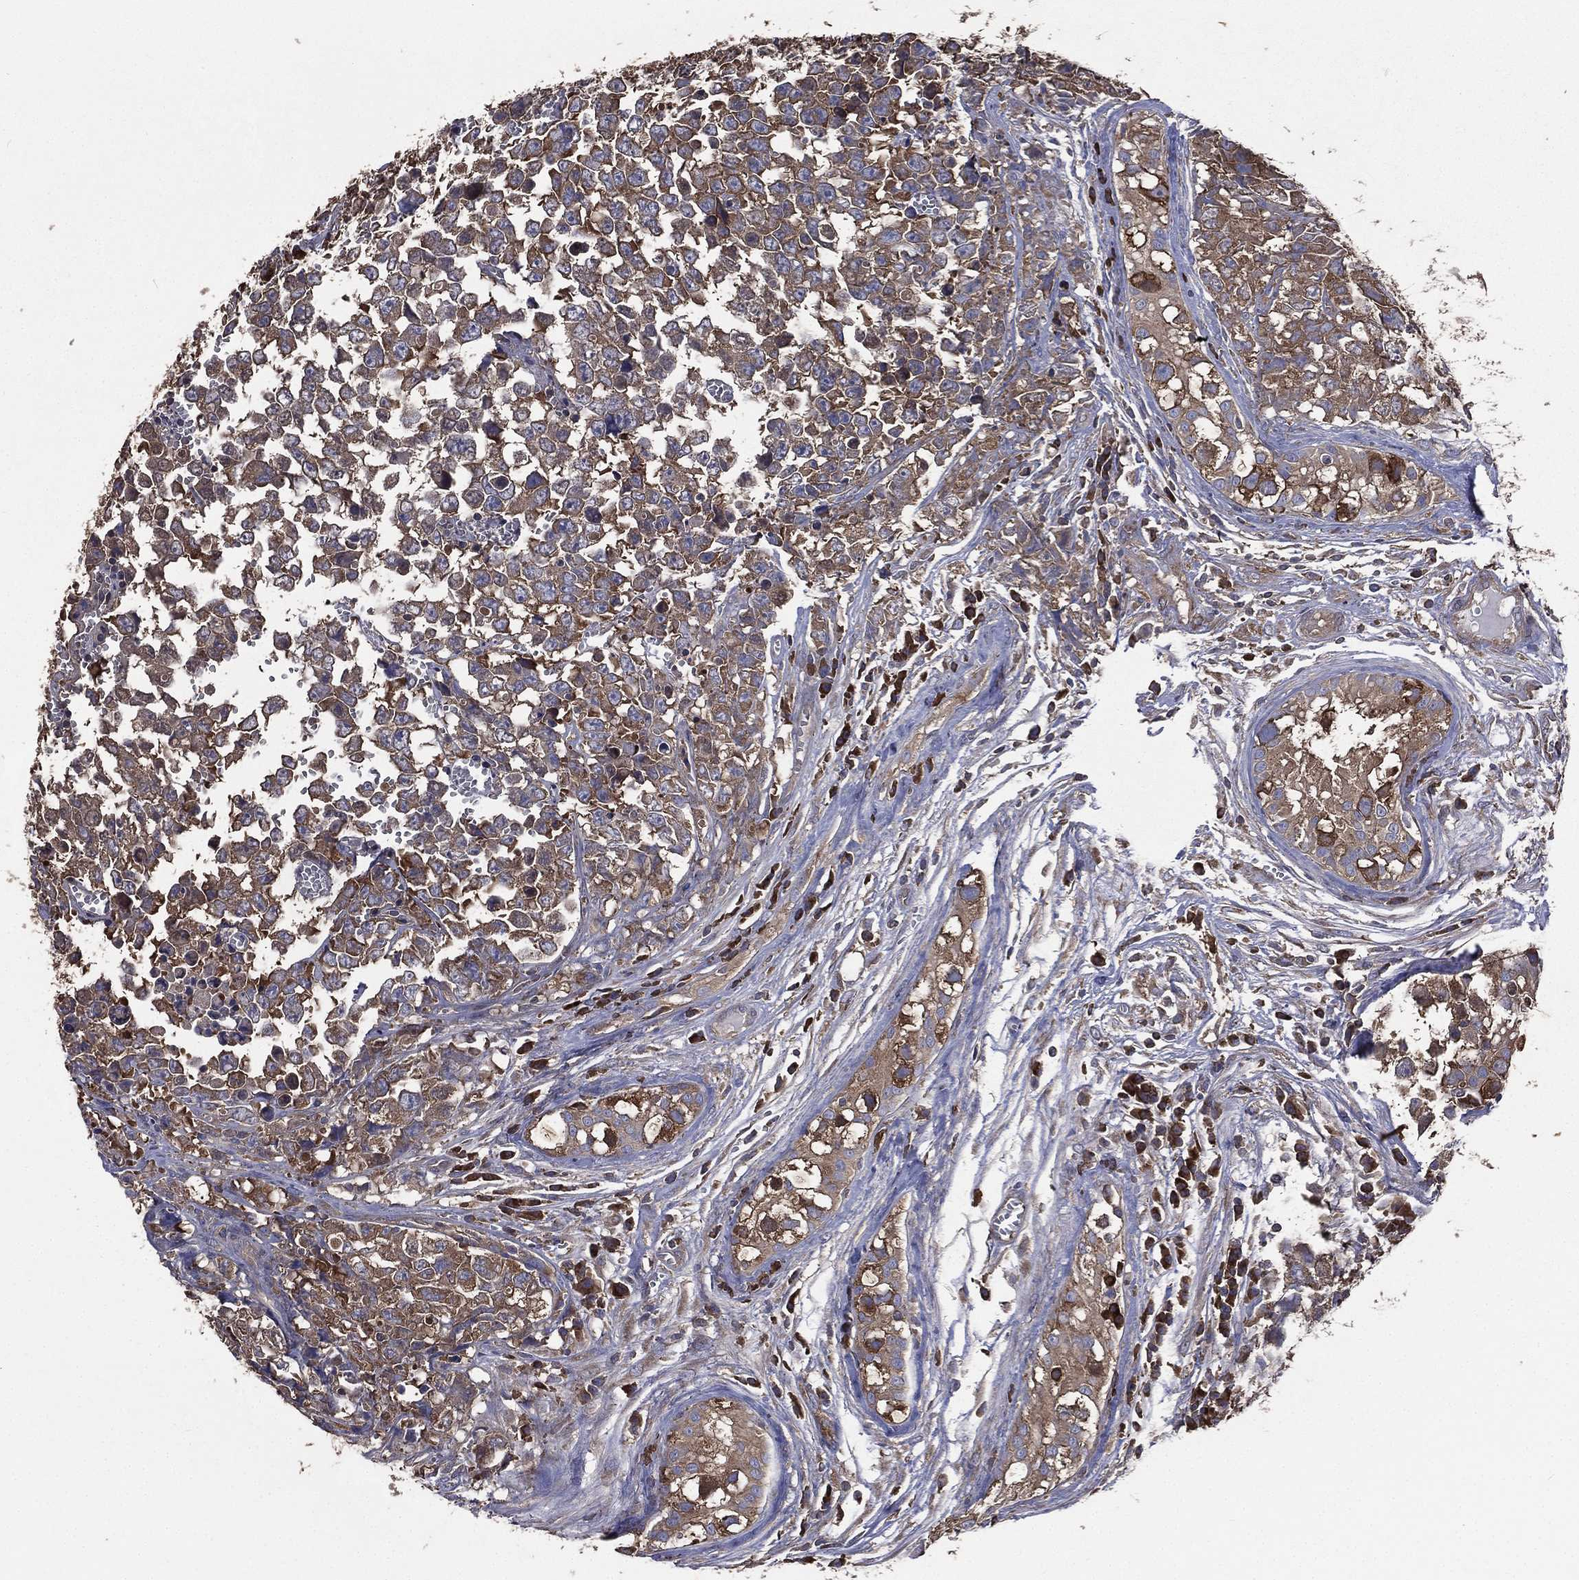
{"staining": {"intensity": "moderate", "quantity": ">75%", "location": "cytoplasmic/membranous"}, "tissue": "testis cancer", "cell_type": "Tumor cells", "image_type": "cancer", "snomed": [{"axis": "morphology", "description": "Carcinoma, Embryonal, NOS"}, {"axis": "topography", "description": "Testis"}], "caption": "Immunohistochemical staining of testis embryonal carcinoma displays medium levels of moderate cytoplasmic/membranous protein expression in approximately >75% of tumor cells.", "gene": "SARS1", "patient": {"sex": "male", "age": 23}}